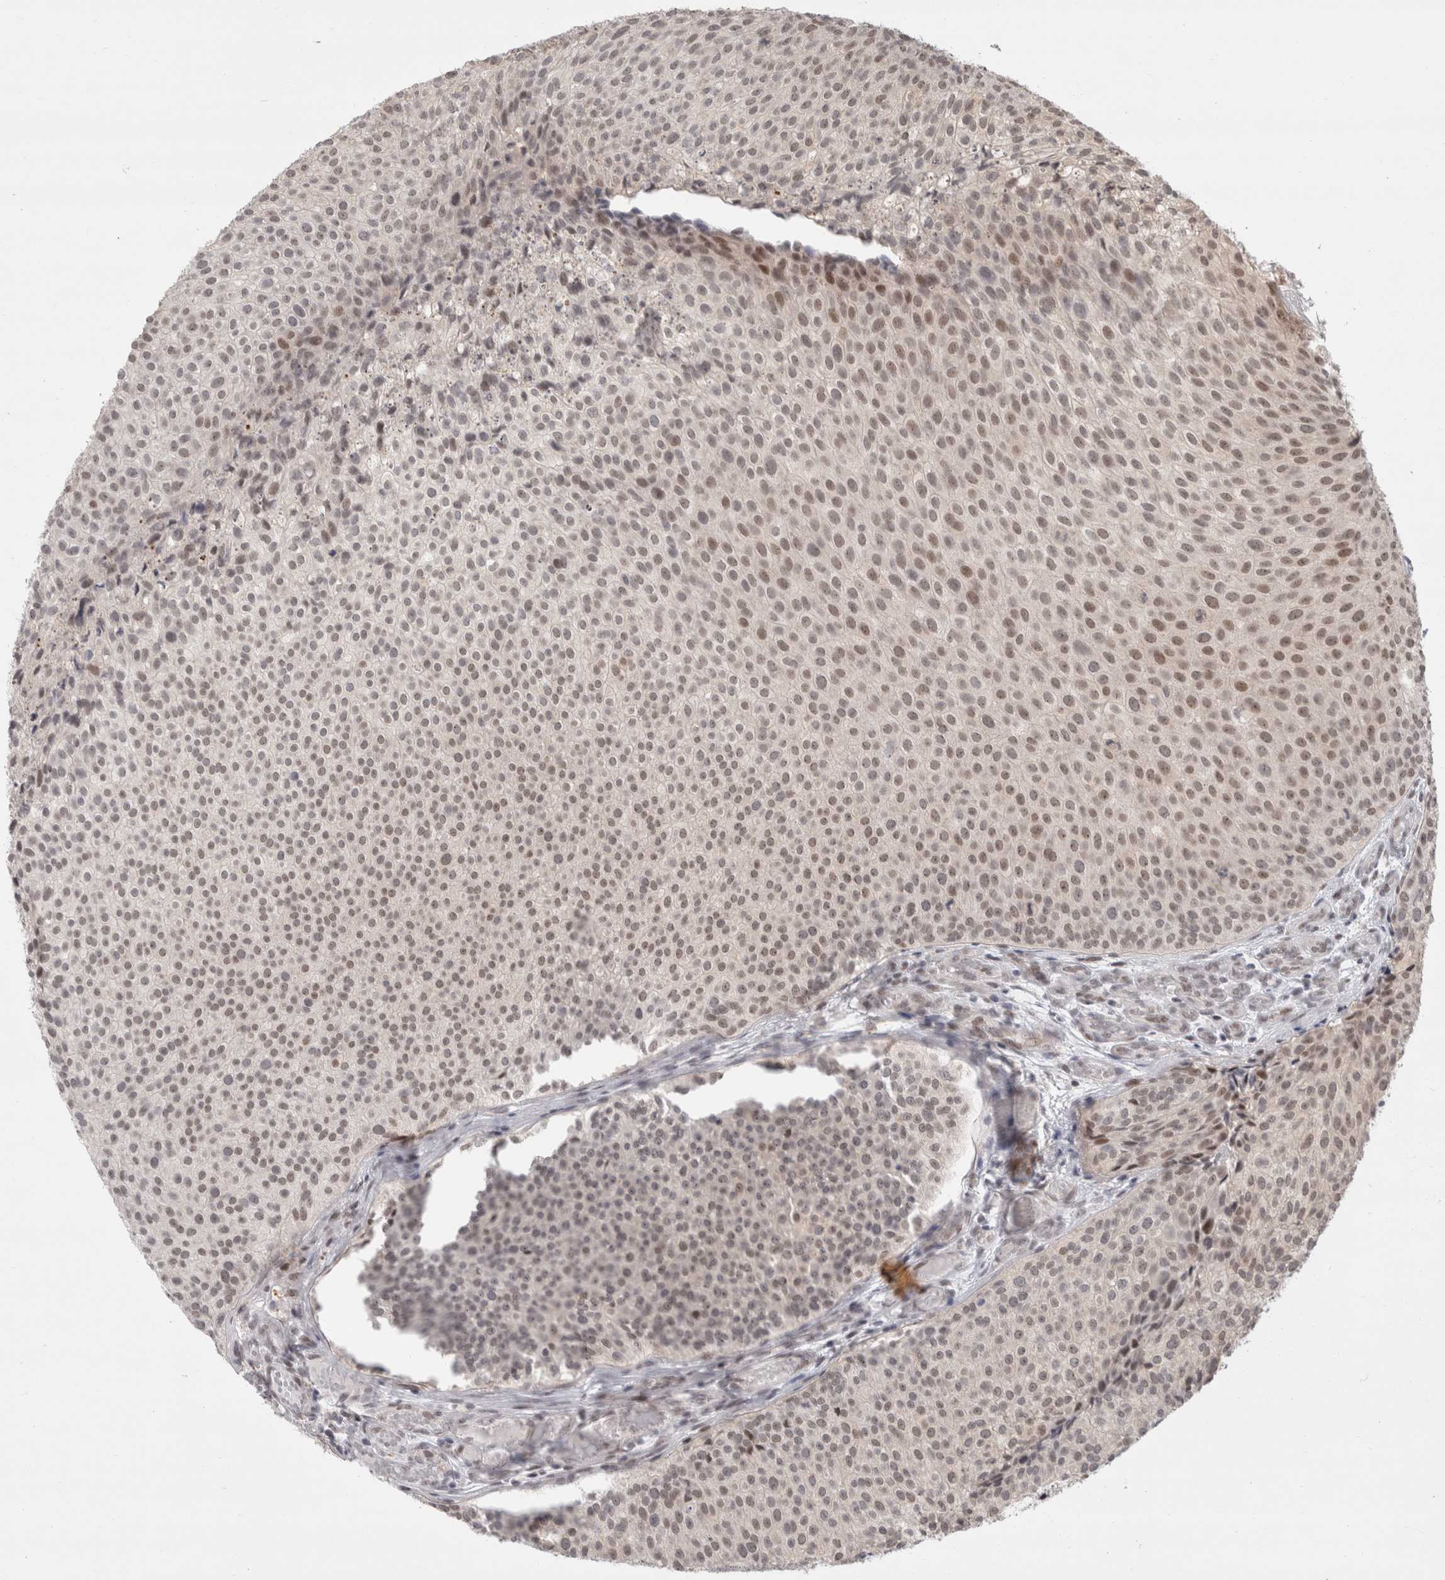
{"staining": {"intensity": "weak", "quantity": ">75%", "location": "nuclear"}, "tissue": "urothelial cancer", "cell_type": "Tumor cells", "image_type": "cancer", "snomed": [{"axis": "morphology", "description": "Urothelial carcinoma, Low grade"}, {"axis": "topography", "description": "Urinary bladder"}], "caption": "Weak nuclear expression for a protein is appreciated in about >75% of tumor cells of low-grade urothelial carcinoma using immunohistochemistry (IHC).", "gene": "SENP6", "patient": {"sex": "male", "age": 86}}